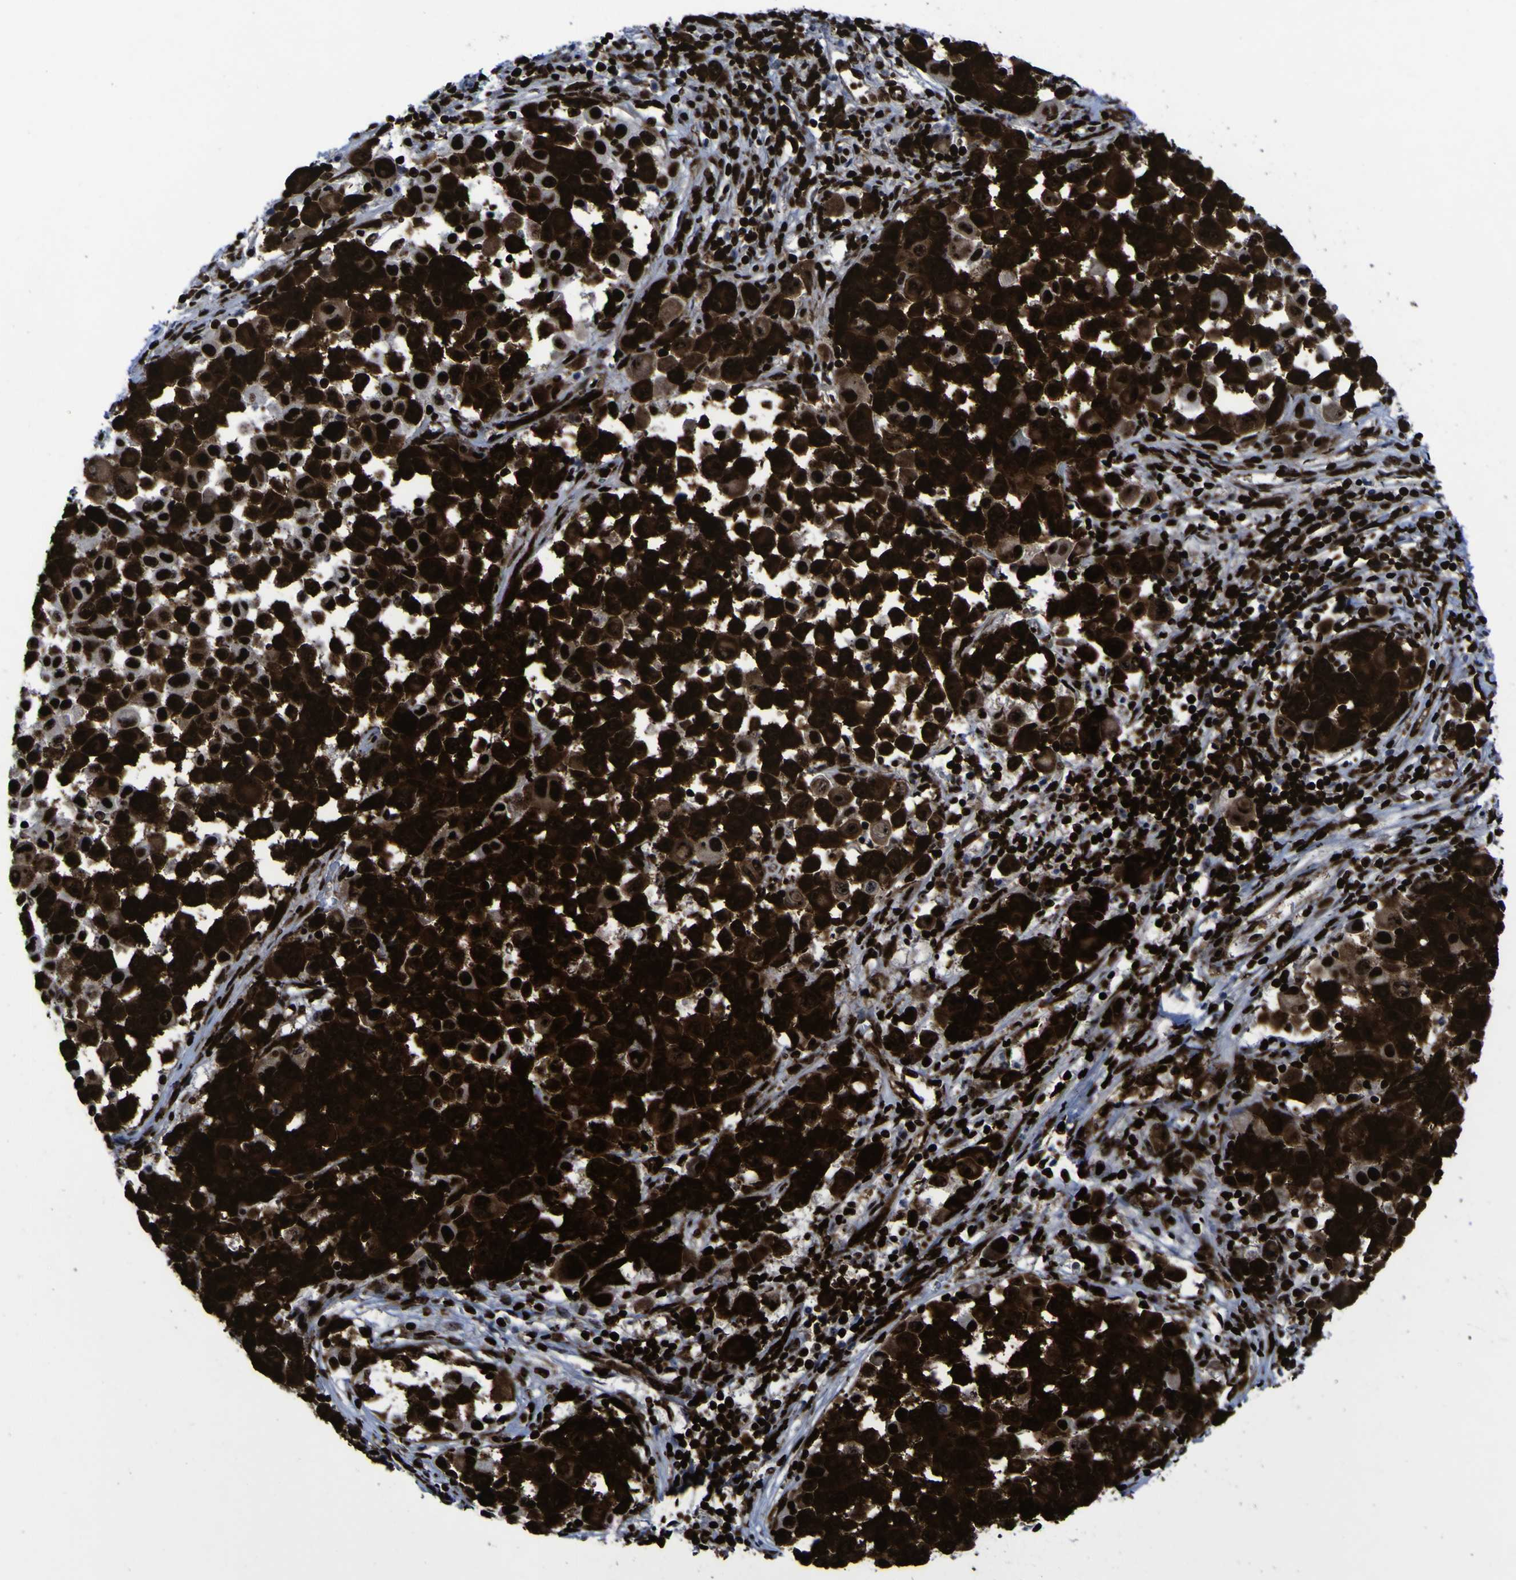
{"staining": {"intensity": "strong", "quantity": ">75%", "location": "nuclear"}, "tissue": "melanoma", "cell_type": "Tumor cells", "image_type": "cancer", "snomed": [{"axis": "morphology", "description": "Malignant melanoma, Metastatic site"}, {"axis": "topography", "description": "Lymph node"}], "caption": "Protein analysis of melanoma tissue reveals strong nuclear positivity in about >75% of tumor cells.", "gene": "NPM1", "patient": {"sex": "male", "age": 61}}